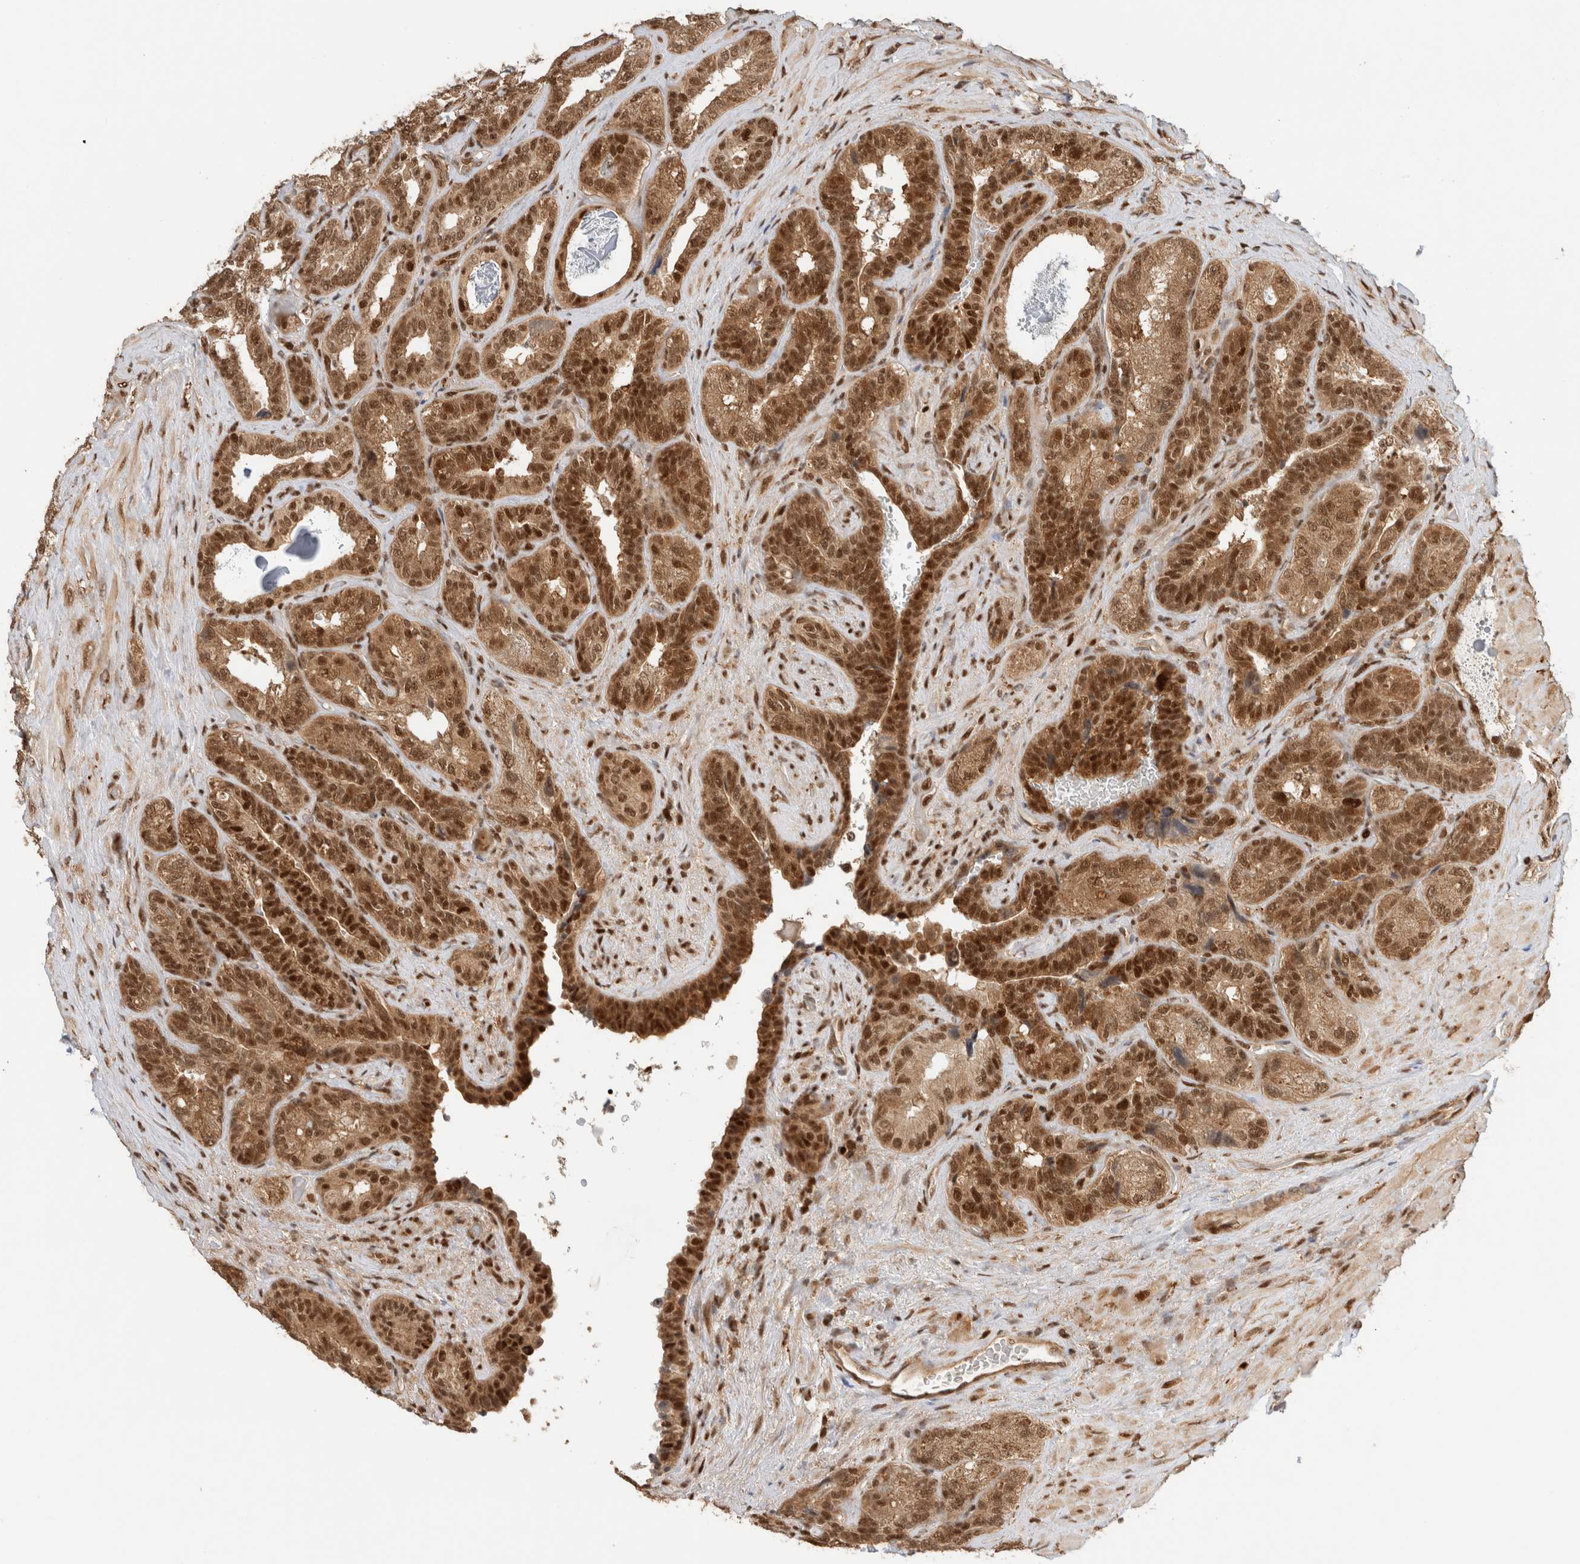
{"staining": {"intensity": "strong", "quantity": ">75%", "location": "cytoplasmic/membranous,nuclear"}, "tissue": "seminal vesicle", "cell_type": "Glandular cells", "image_type": "normal", "snomed": [{"axis": "morphology", "description": "Normal tissue, NOS"}, {"axis": "topography", "description": "Prostate"}, {"axis": "topography", "description": "Seminal veicle"}], "caption": "Immunohistochemical staining of benign seminal vesicle displays high levels of strong cytoplasmic/membranous,nuclear positivity in about >75% of glandular cells.", "gene": "SNRNP40", "patient": {"sex": "male", "age": 67}}